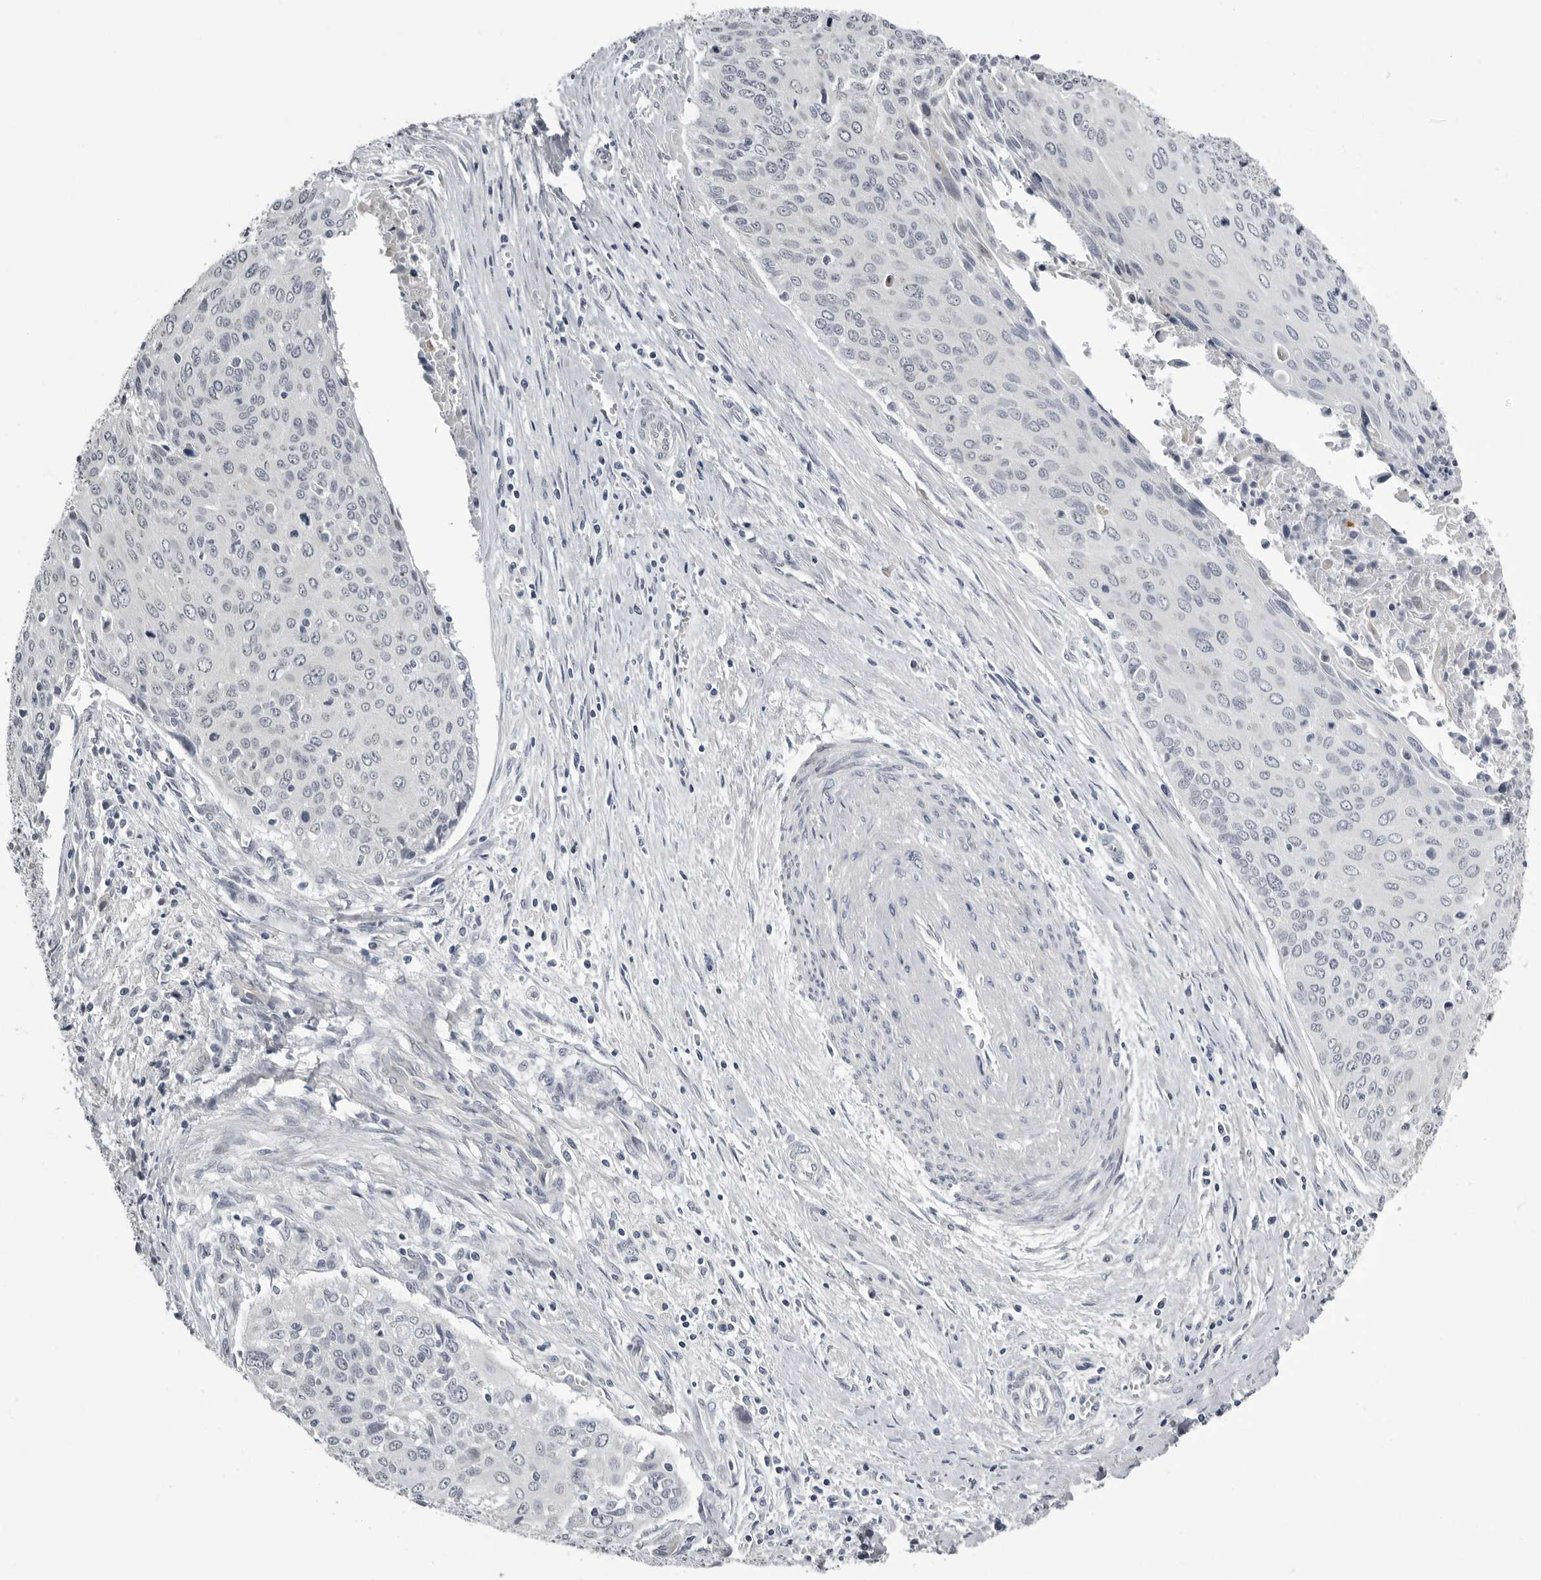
{"staining": {"intensity": "negative", "quantity": "none", "location": "none"}, "tissue": "cervical cancer", "cell_type": "Tumor cells", "image_type": "cancer", "snomed": [{"axis": "morphology", "description": "Squamous cell carcinoma, NOS"}, {"axis": "topography", "description": "Cervix"}], "caption": "High magnification brightfield microscopy of cervical squamous cell carcinoma stained with DAB (brown) and counterstained with hematoxylin (blue): tumor cells show no significant positivity.", "gene": "PRRX2", "patient": {"sex": "female", "age": 55}}